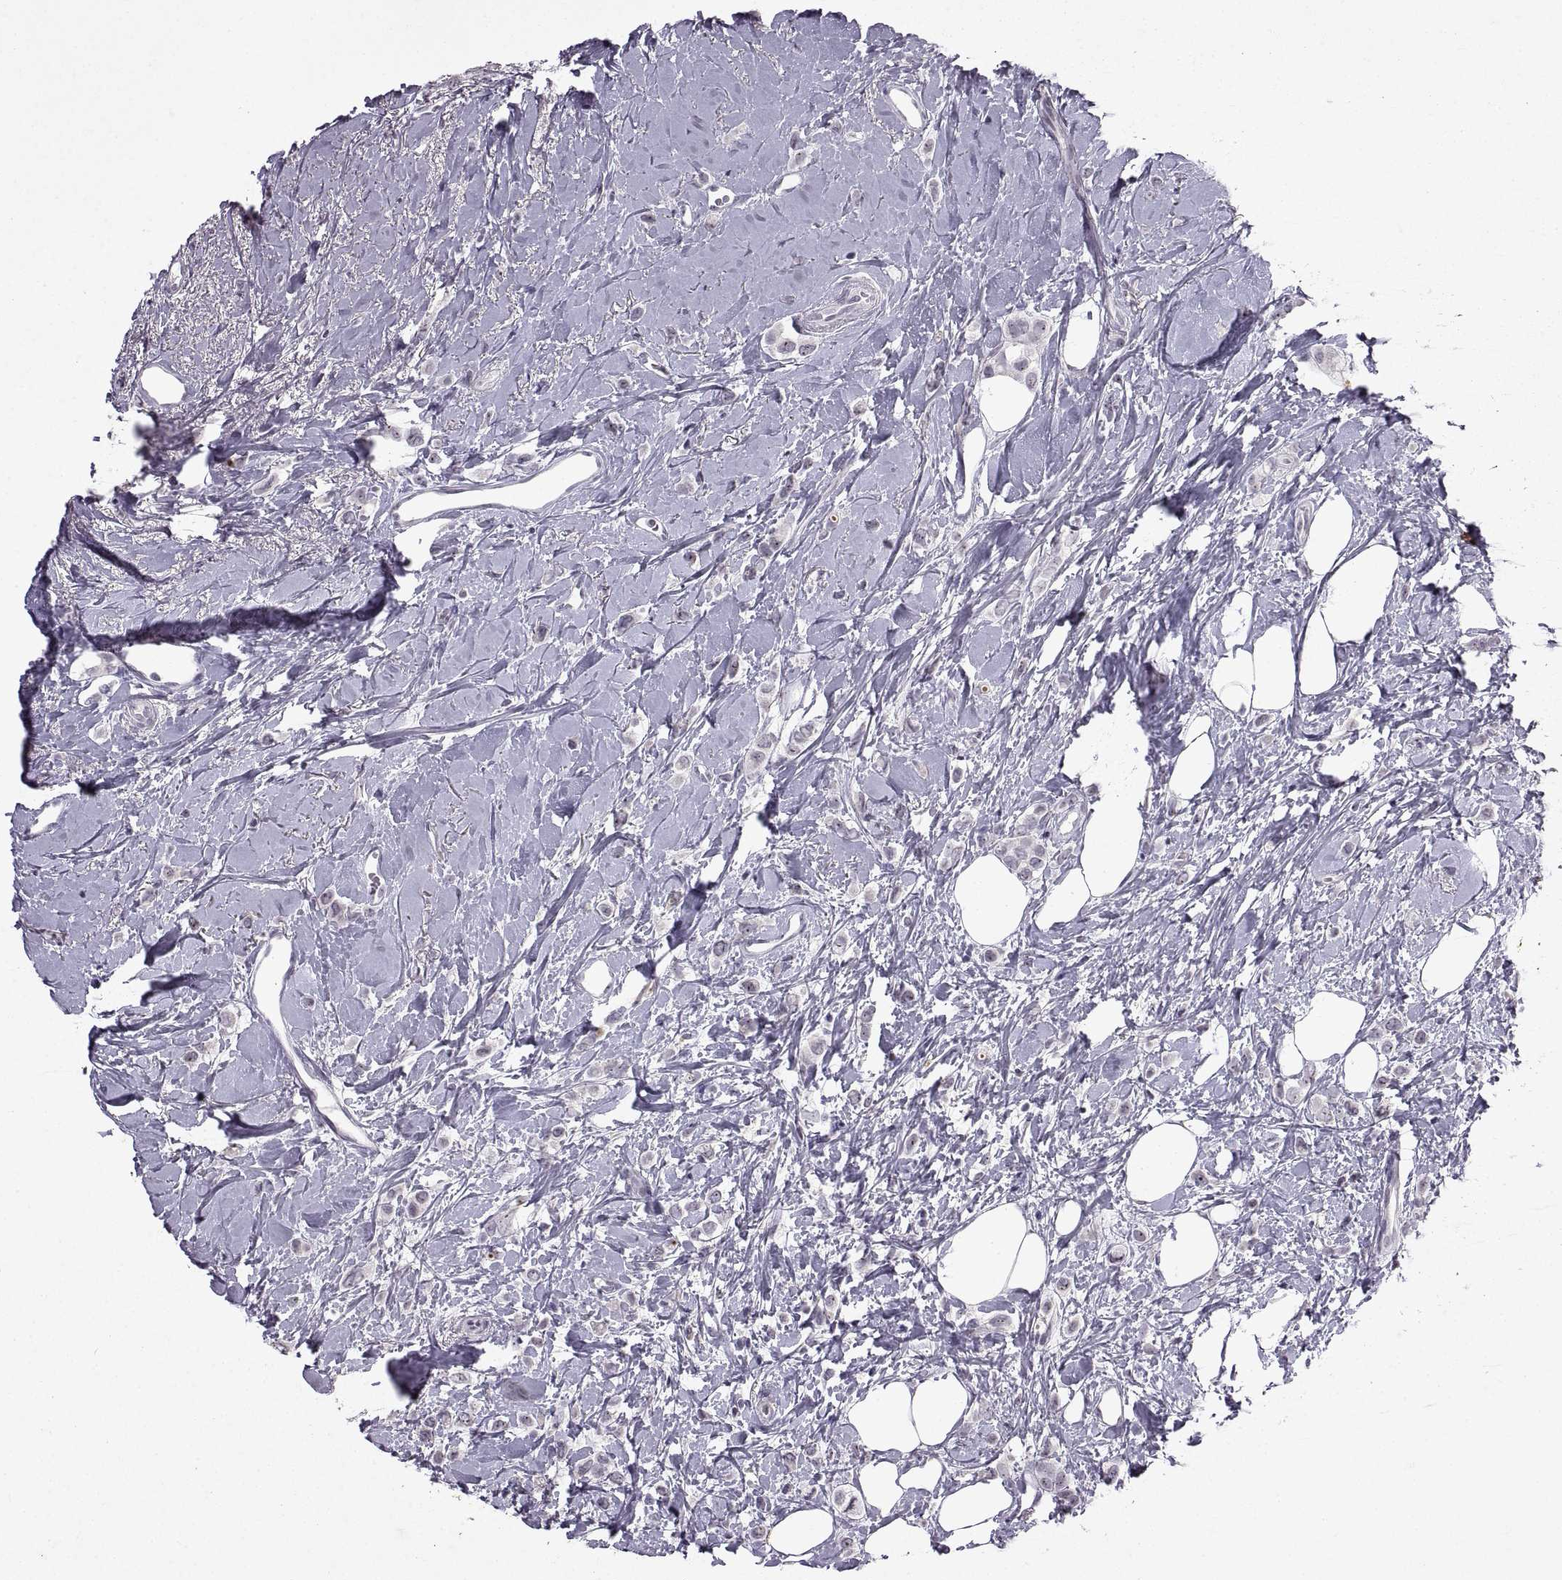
{"staining": {"intensity": "weak", "quantity": "<25%", "location": "nuclear"}, "tissue": "breast cancer", "cell_type": "Tumor cells", "image_type": "cancer", "snomed": [{"axis": "morphology", "description": "Lobular carcinoma"}, {"axis": "topography", "description": "Breast"}], "caption": "Breast cancer was stained to show a protein in brown. There is no significant staining in tumor cells.", "gene": "SINHCAF", "patient": {"sex": "female", "age": 66}}